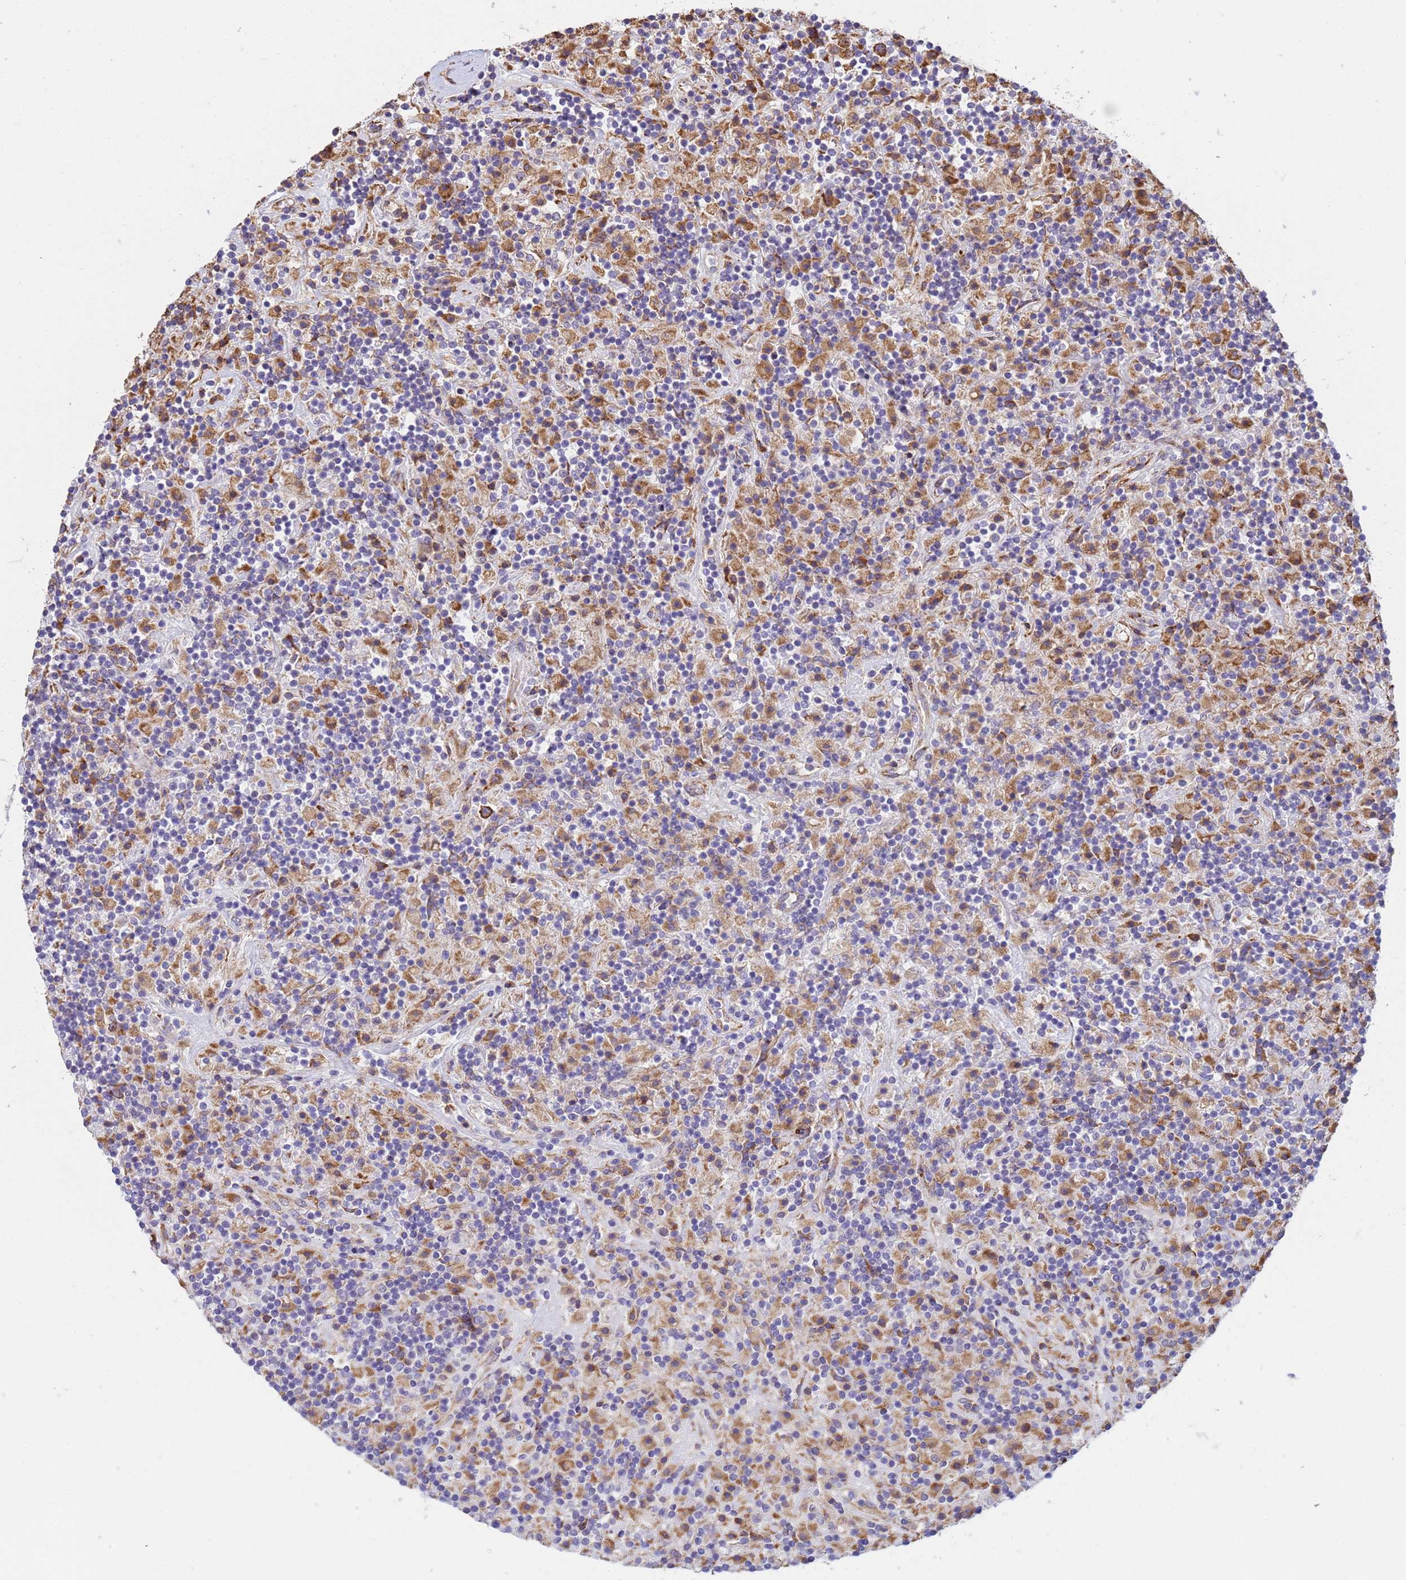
{"staining": {"intensity": "strong", "quantity": ">75%", "location": "cytoplasmic/membranous"}, "tissue": "lymphoma", "cell_type": "Tumor cells", "image_type": "cancer", "snomed": [{"axis": "morphology", "description": "Hodgkin's disease, NOS"}, {"axis": "topography", "description": "Lymph node"}], "caption": "Human lymphoma stained for a protein (brown) displays strong cytoplasmic/membranous positive staining in approximately >75% of tumor cells.", "gene": "THAP5", "patient": {"sex": "male", "age": 70}}